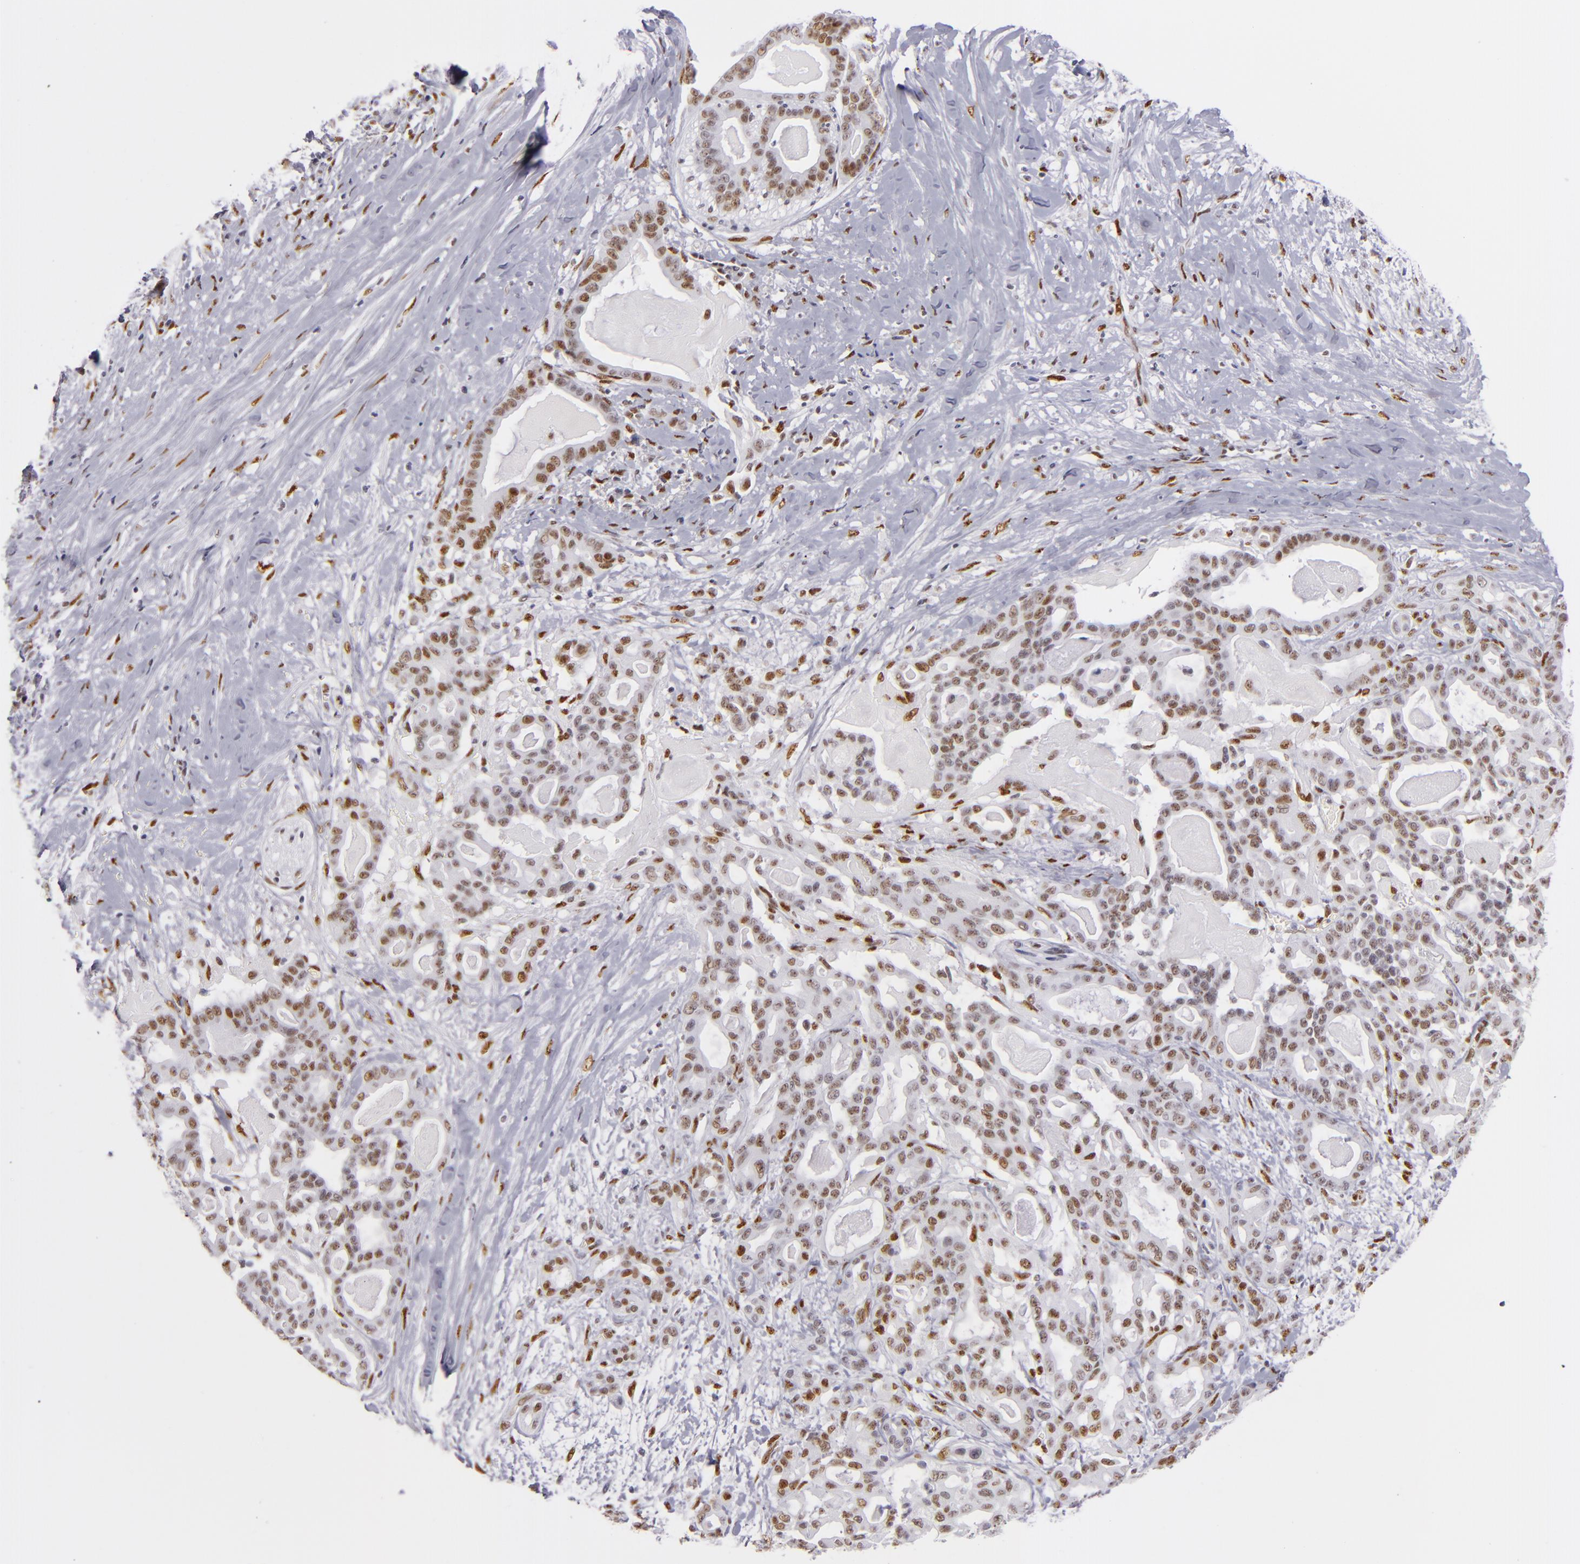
{"staining": {"intensity": "moderate", "quantity": "25%-75%", "location": "nuclear"}, "tissue": "pancreatic cancer", "cell_type": "Tumor cells", "image_type": "cancer", "snomed": [{"axis": "morphology", "description": "Adenocarcinoma, NOS"}, {"axis": "topography", "description": "Pancreas"}], "caption": "Moderate nuclear staining for a protein is present in about 25%-75% of tumor cells of pancreatic cancer using immunohistochemistry.", "gene": "TOP3A", "patient": {"sex": "male", "age": 63}}